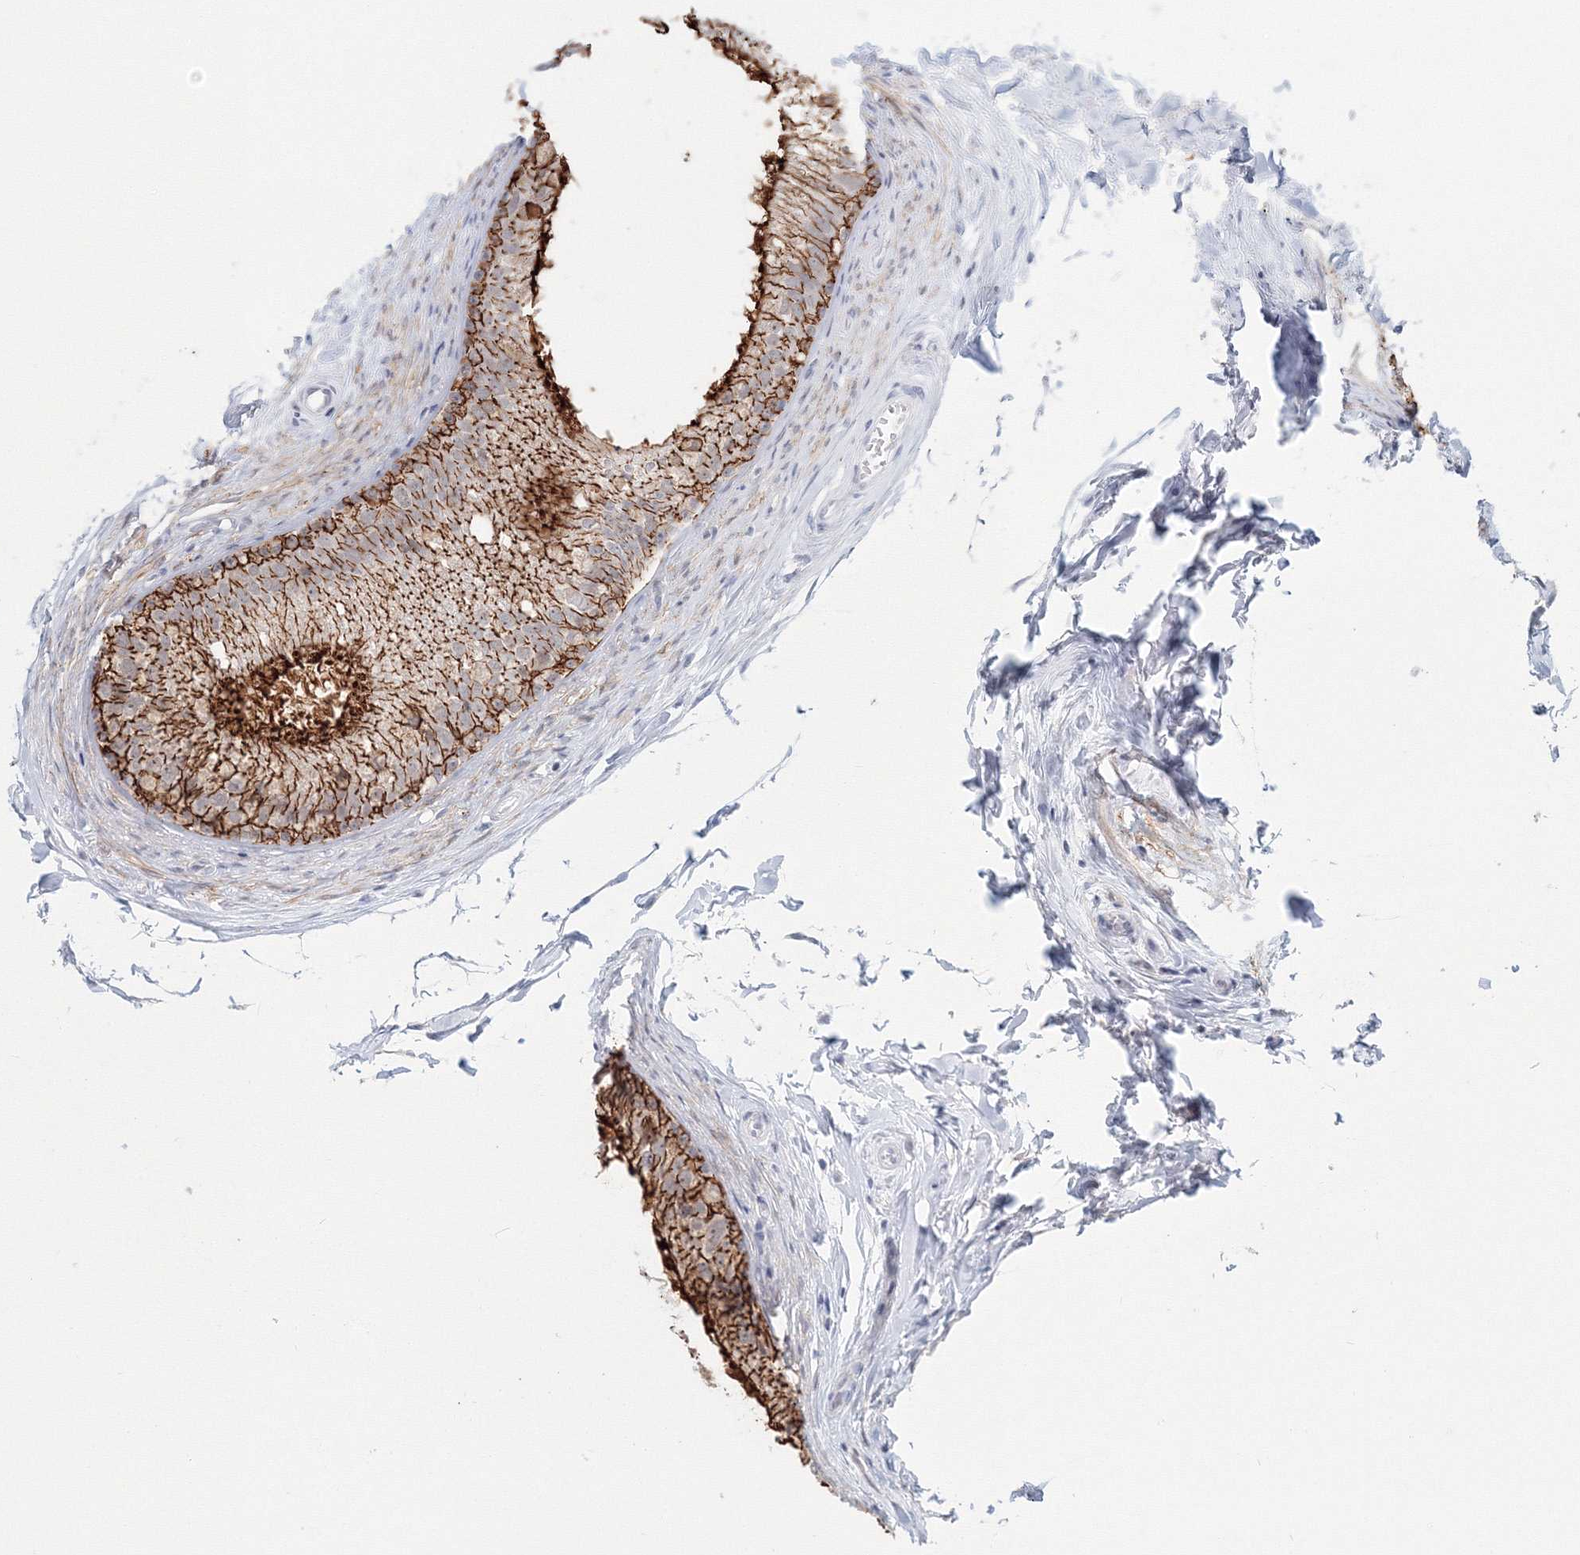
{"staining": {"intensity": "strong", "quantity": ">75%", "location": "cytoplasmic/membranous"}, "tissue": "epididymis", "cell_type": "Glandular cells", "image_type": "normal", "snomed": [{"axis": "morphology", "description": "Normal tissue, NOS"}, {"axis": "topography", "description": "Epididymis"}], "caption": "High-magnification brightfield microscopy of unremarkable epididymis stained with DAB (brown) and counterstained with hematoxylin (blue). glandular cells exhibit strong cytoplasmic/membranous positivity is present in about>75% of cells. (IHC, brightfield microscopy, high magnification).", "gene": "VSIG1", "patient": {"sex": "male", "age": 56}}